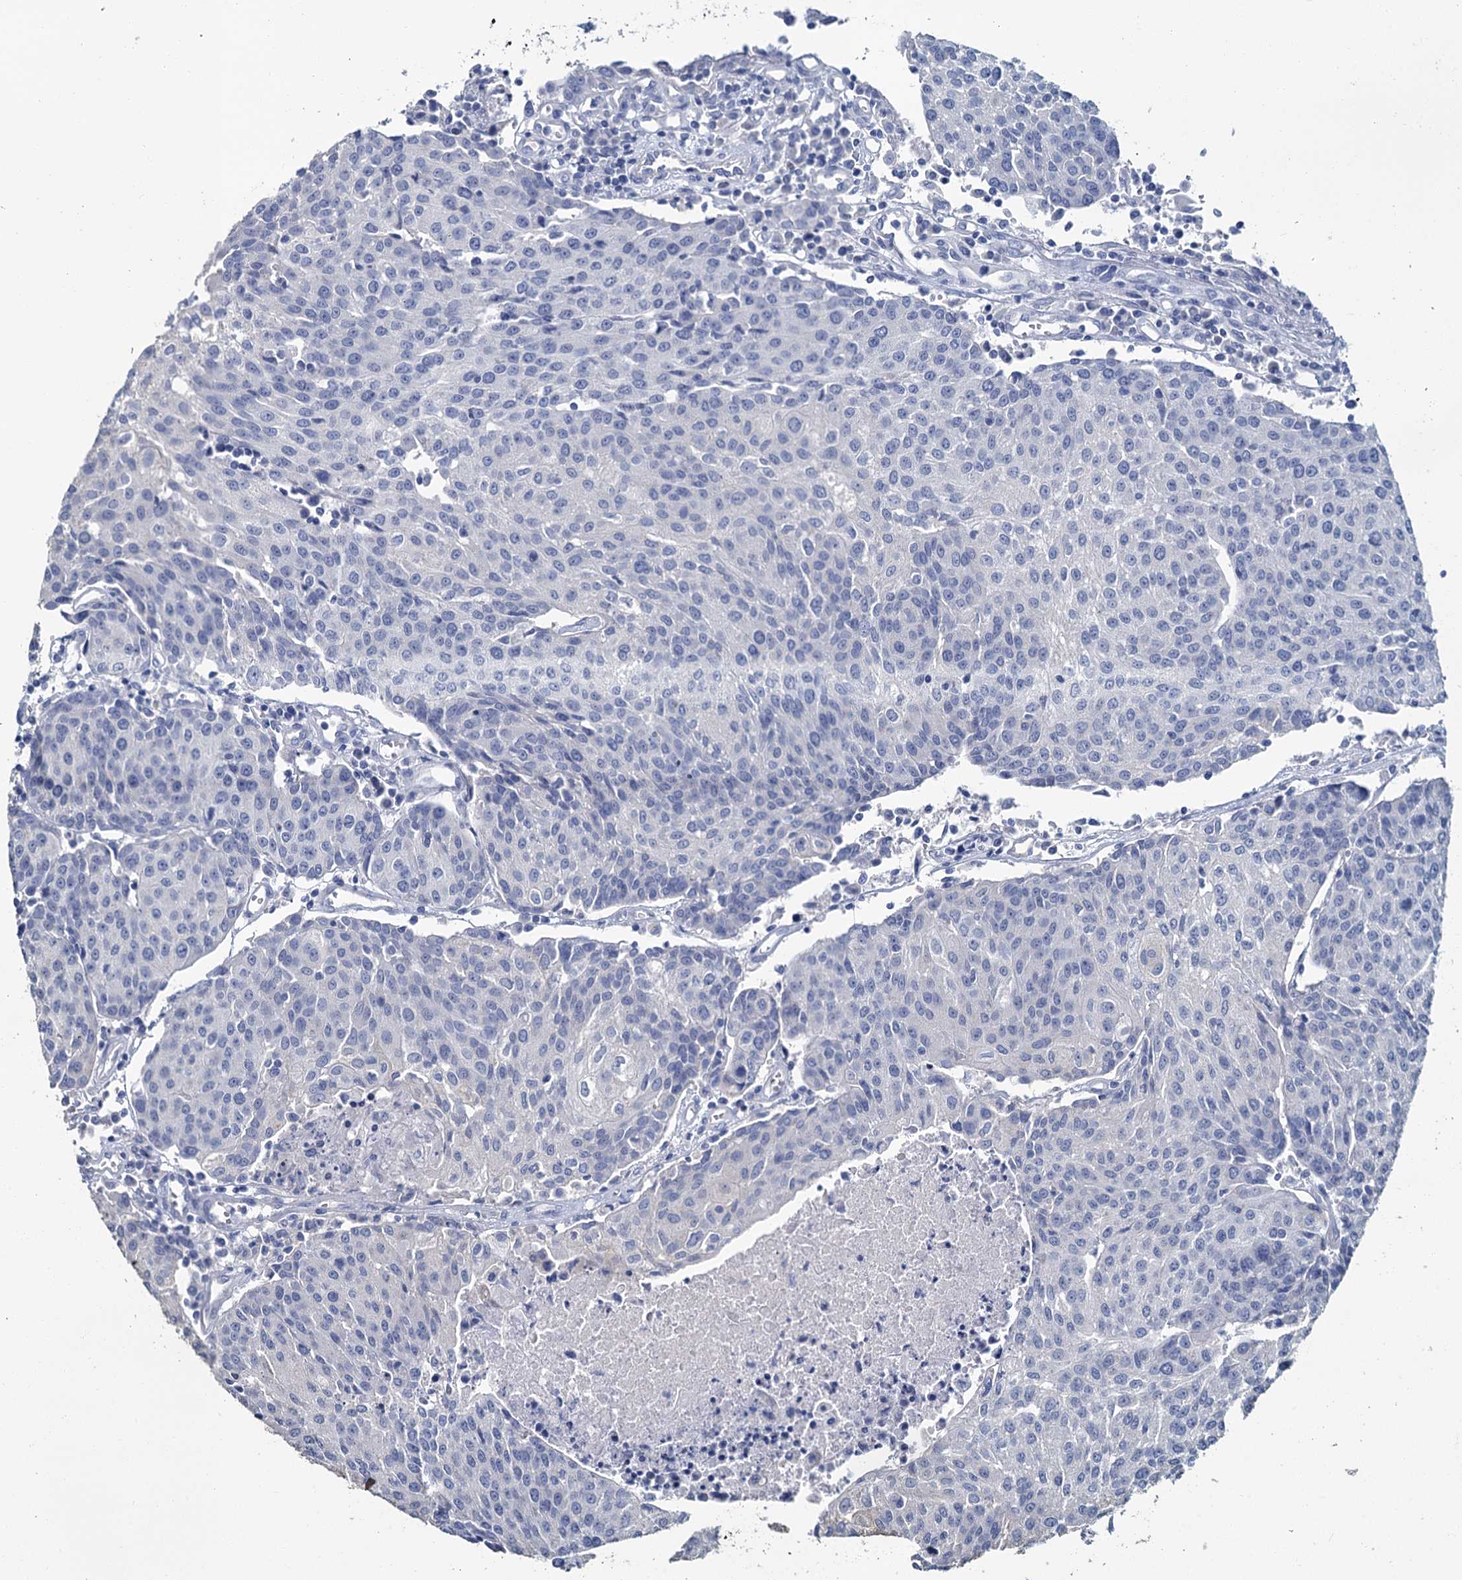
{"staining": {"intensity": "negative", "quantity": "none", "location": "none"}, "tissue": "urothelial cancer", "cell_type": "Tumor cells", "image_type": "cancer", "snomed": [{"axis": "morphology", "description": "Urothelial carcinoma, High grade"}, {"axis": "topography", "description": "Urinary bladder"}], "caption": "This is an immunohistochemistry image of human urothelial cancer. There is no expression in tumor cells.", "gene": "SNCB", "patient": {"sex": "female", "age": 85}}